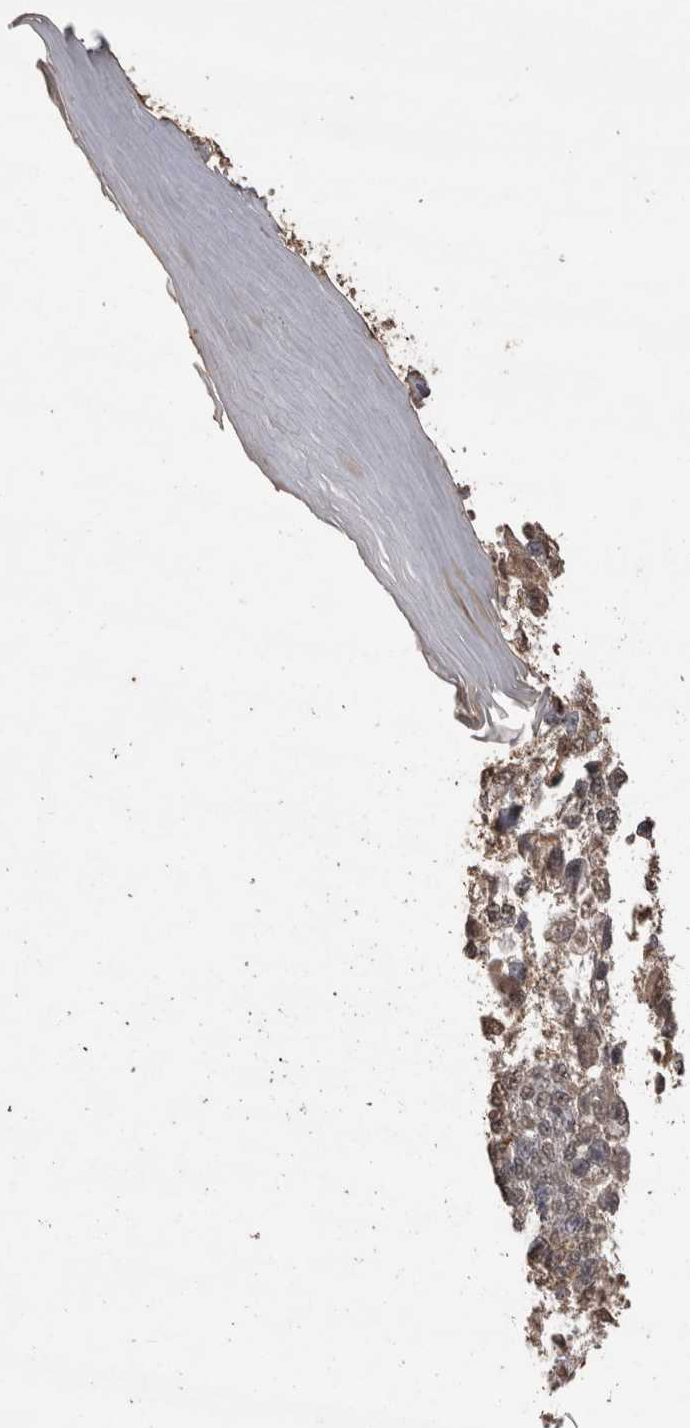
{"staining": {"intensity": "weak", "quantity": "<25%", "location": "cytoplasmic/membranous,nuclear"}, "tissue": "melanoma", "cell_type": "Tumor cells", "image_type": "cancer", "snomed": [{"axis": "morphology", "description": "Malignant melanoma, NOS"}, {"axis": "topography", "description": "Skin"}], "caption": "Melanoma was stained to show a protein in brown. There is no significant staining in tumor cells.", "gene": "MLX", "patient": {"sex": "female", "age": 64}}